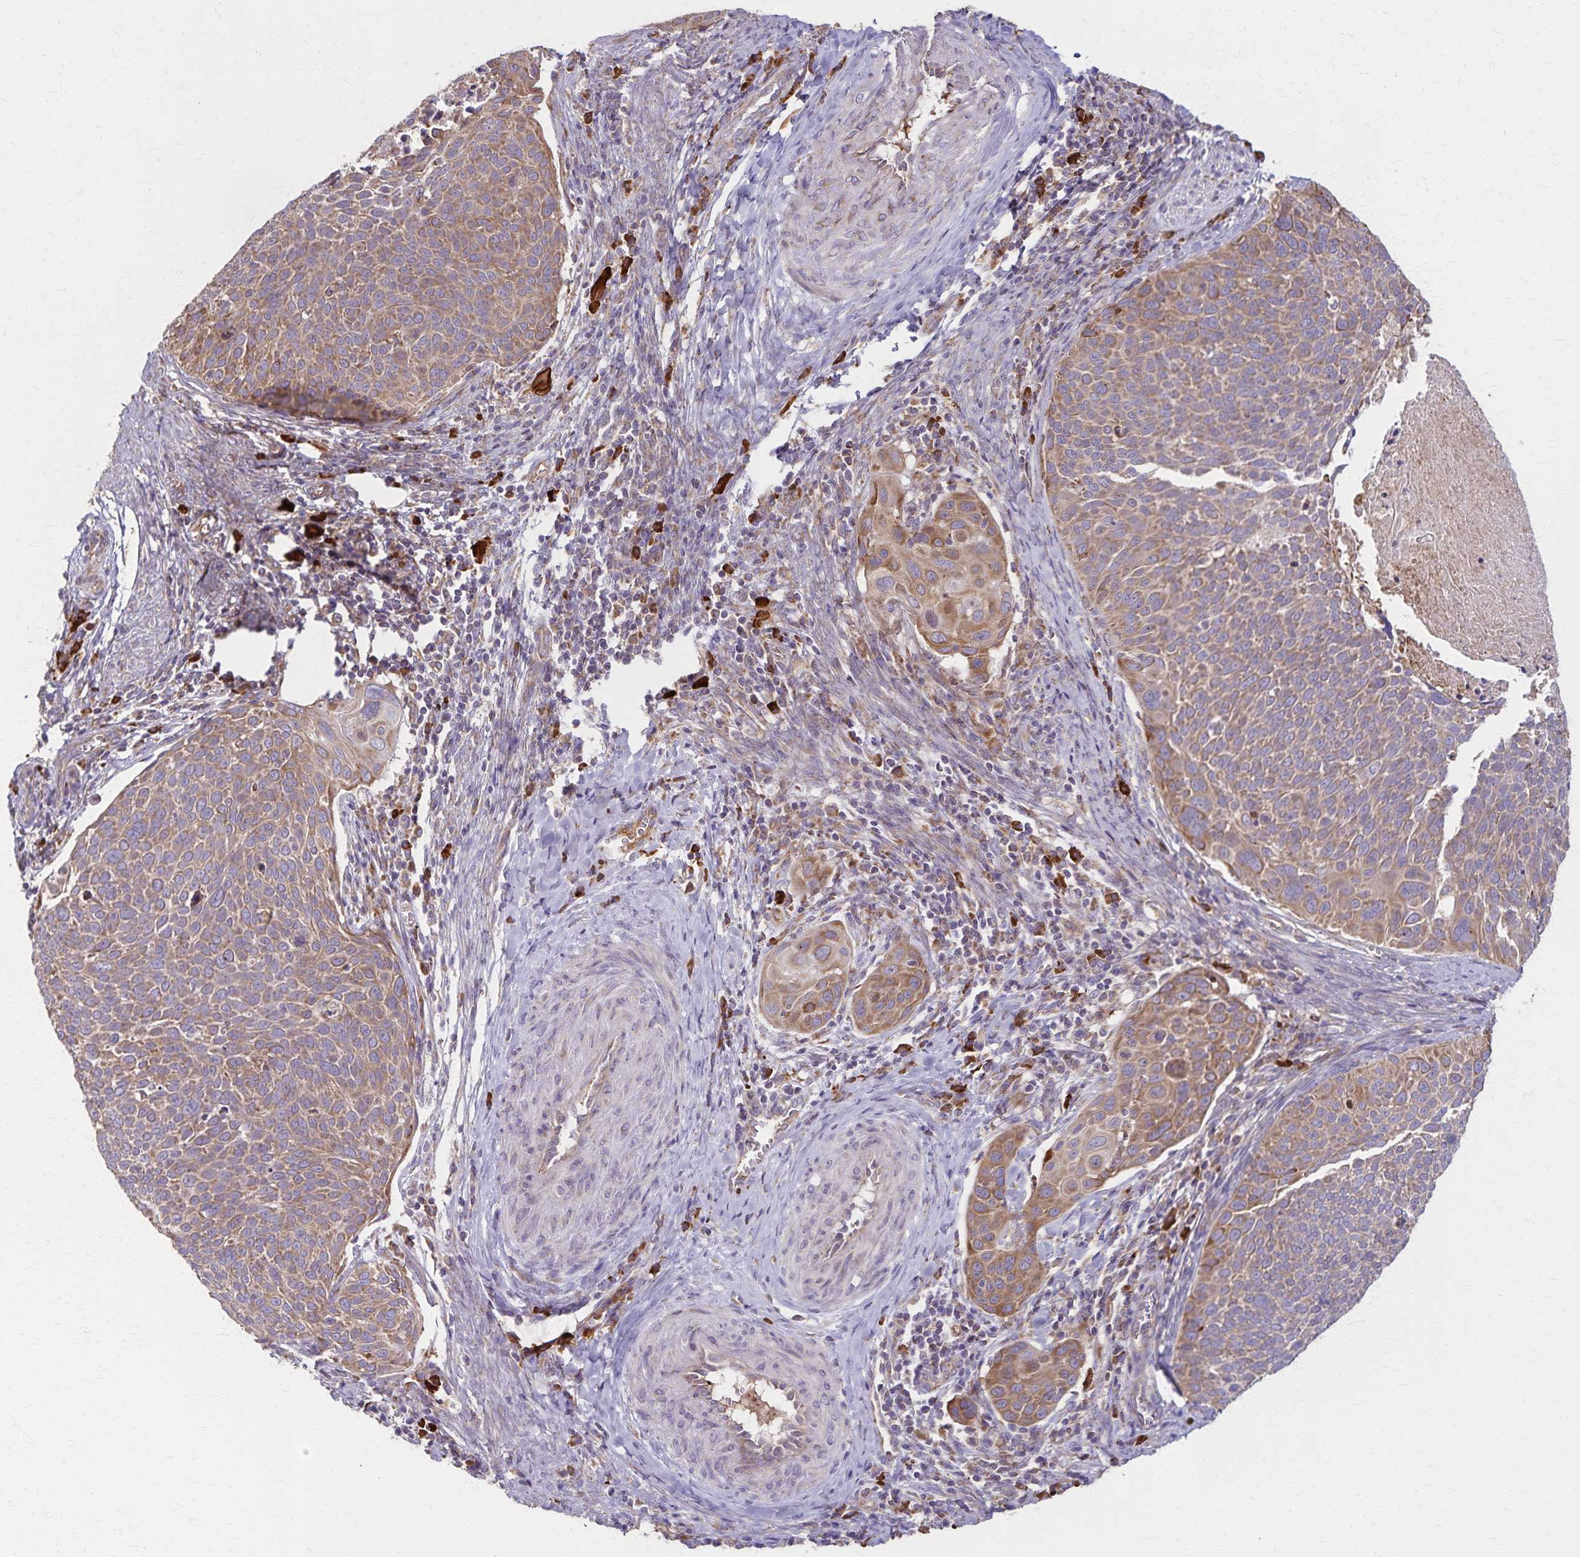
{"staining": {"intensity": "moderate", "quantity": ">75%", "location": "cytoplasmic/membranous"}, "tissue": "cervical cancer", "cell_type": "Tumor cells", "image_type": "cancer", "snomed": [{"axis": "morphology", "description": "Squamous cell carcinoma, NOS"}, {"axis": "topography", "description": "Cervix"}], "caption": "Moderate cytoplasmic/membranous positivity for a protein is present in approximately >75% of tumor cells of cervical cancer using immunohistochemistry.", "gene": "RNF10", "patient": {"sex": "female", "age": 39}}